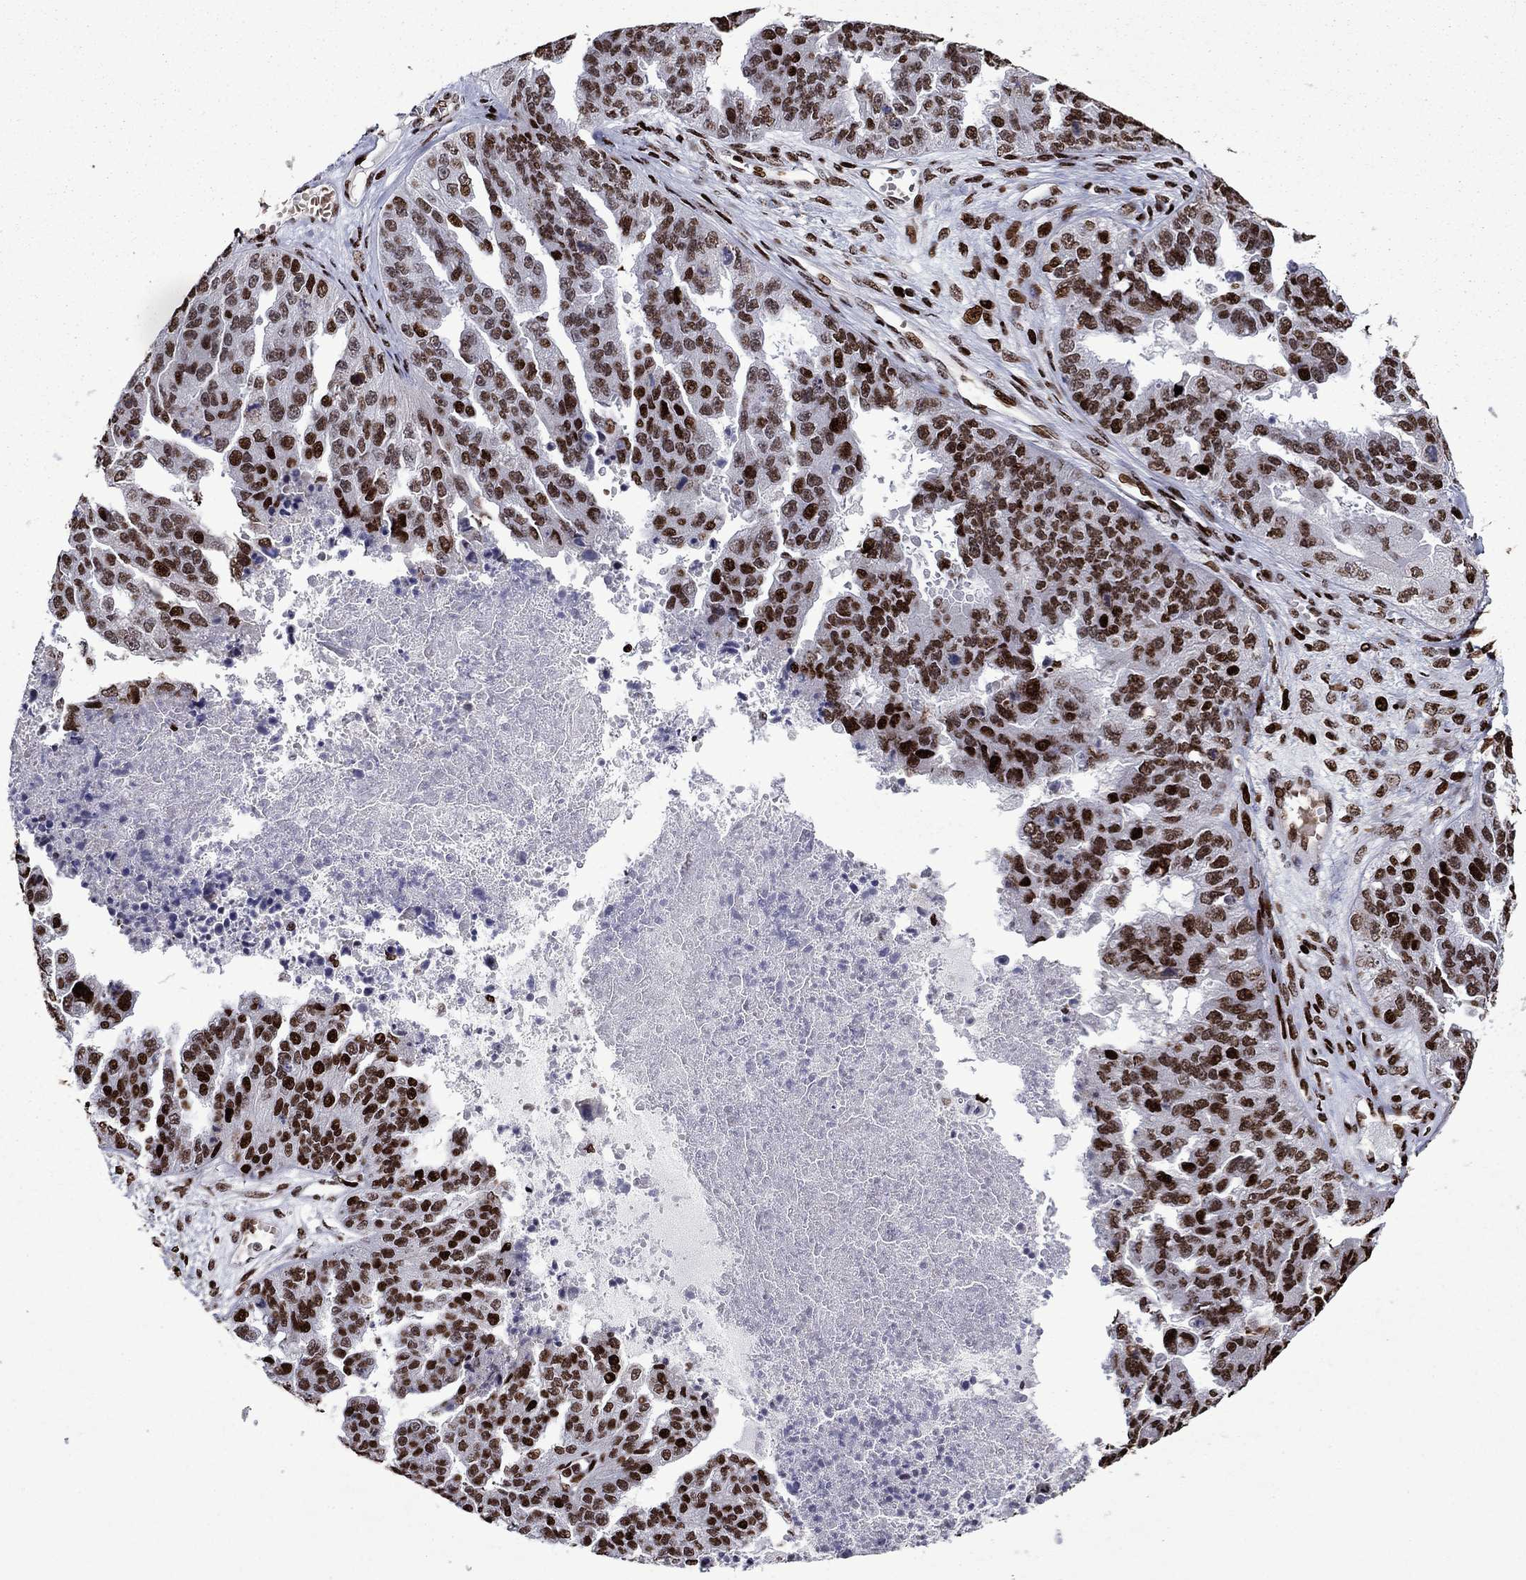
{"staining": {"intensity": "moderate", "quantity": ">75%", "location": "nuclear"}, "tissue": "ovarian cancer", "cell_type": "Tumor cells", "image_type": "cancer", "snomed": [{"axis": "morphology", "description": "Cystadenocarcinoma, serous, NOS"}, {"axis": "topography", "description": "Ovary"}], "caption": "High-magnification brightfield microscopy of ovarian serous cystadenocarcinoma stained with DAB (3,3'-diaminobenzidine) (brown) and counterstained with hematoxylin (blue). tumor cells exhibit moderate nuclear staining is present in approximately>75% of cells.", "gene": "LIMK1", "patient": {"sex": "female", "age": 58}}